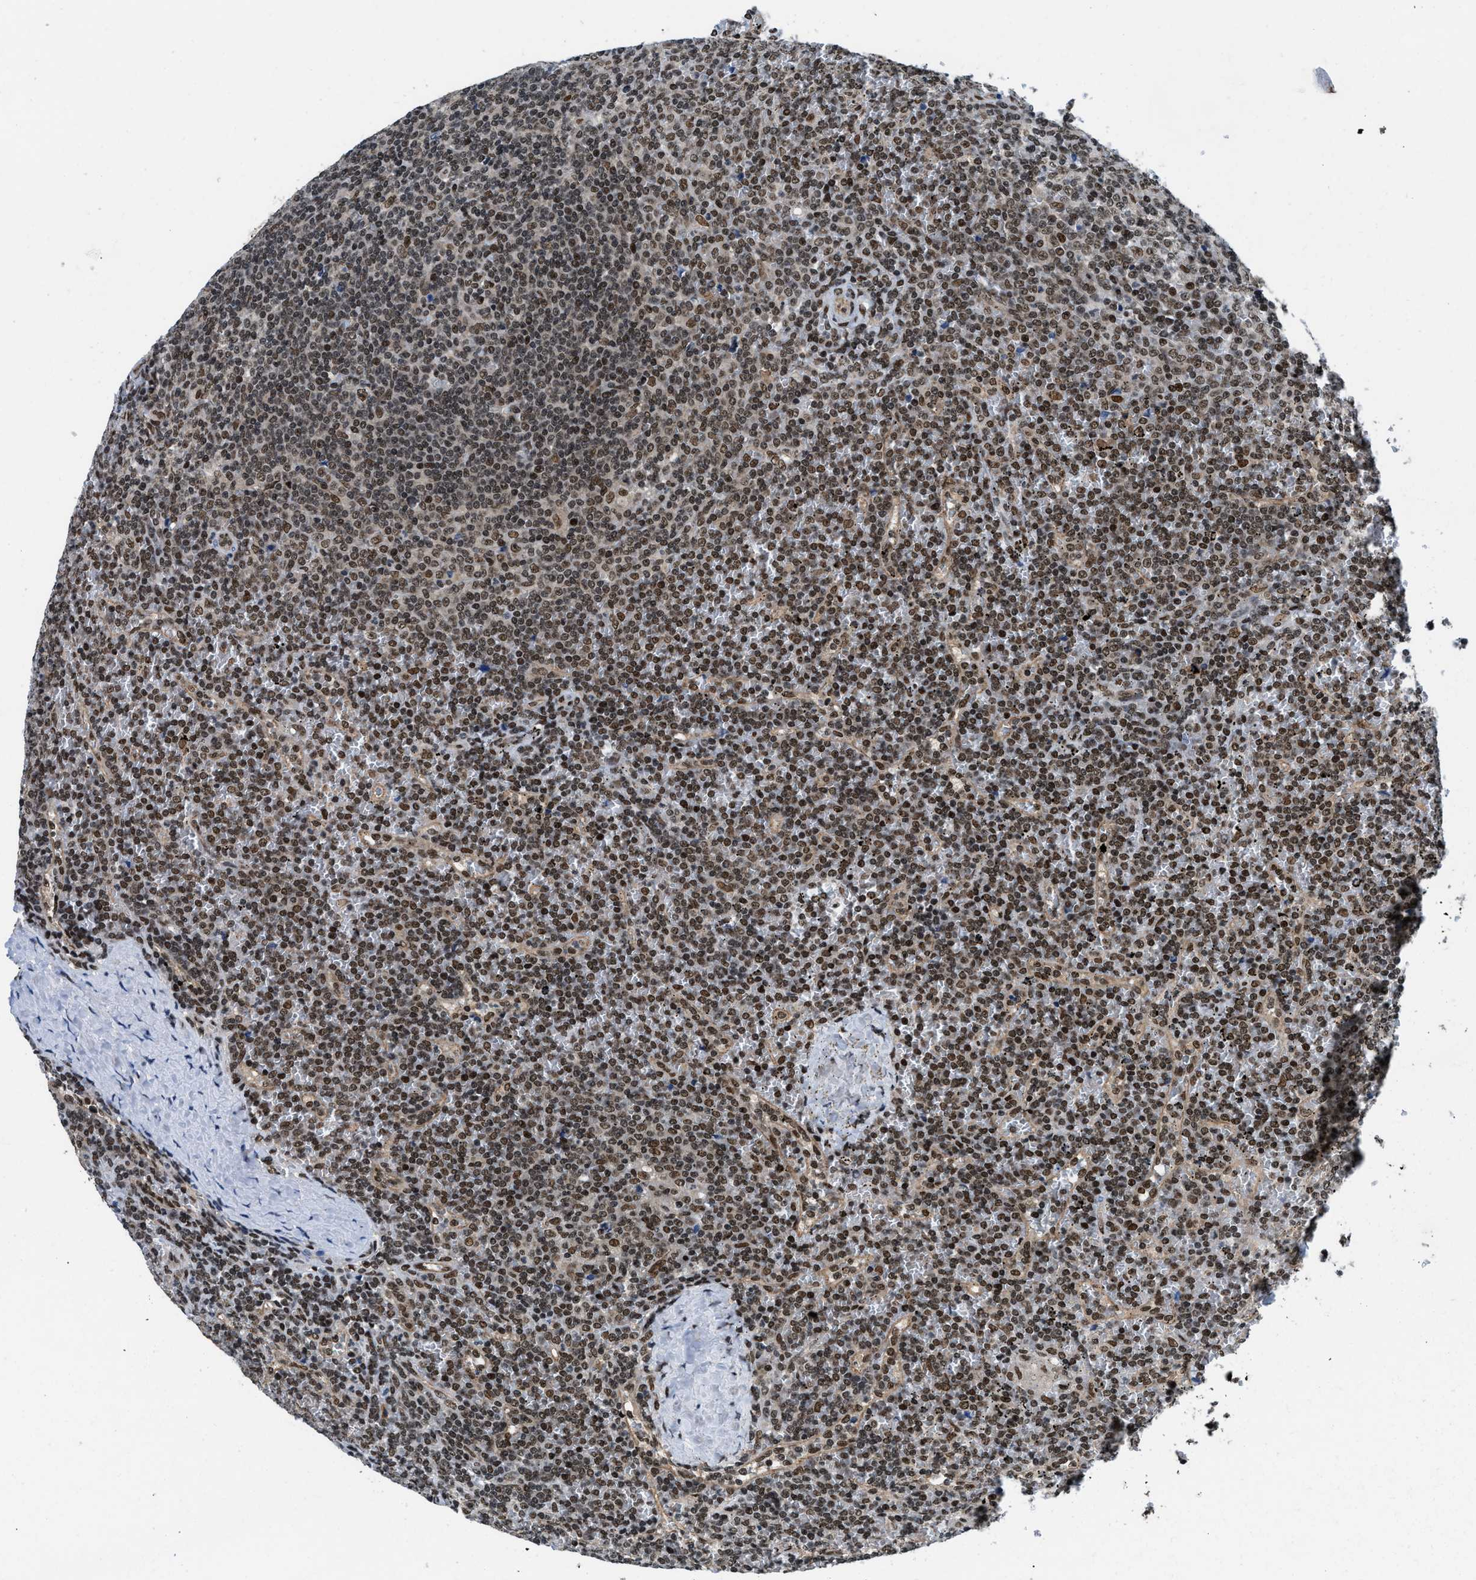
{"staining": {"intensity": "moderate", "quantity": "25%-75%", "location": "nuclear"}, "tissue": "lymphoma", "cell_type": "Tumor cells", "image_type": "cancer", "snomed": [{"axis": "morphology", "description": "Malignant lymphoma, non-Hodgkin's type, Low grade"}, {"axis": "topography", "description": "Spleen"}], "caption": "Immunohistochemistry staining of low-grade malignant lymphoma, non-Hodgkin's type, which reveals medium levels of moderate nuclear staining in approximately 25%-75% of tumor cells indicating moderate nuclear protein expression. The staining was performed using DAB (3,3'-diaminobenzidine) (brown) for protein detection and nuclei were counterstained in hematoxylin (blue).", "gene": "SAFB", "patient": {"sex": "female", "age": 19}}